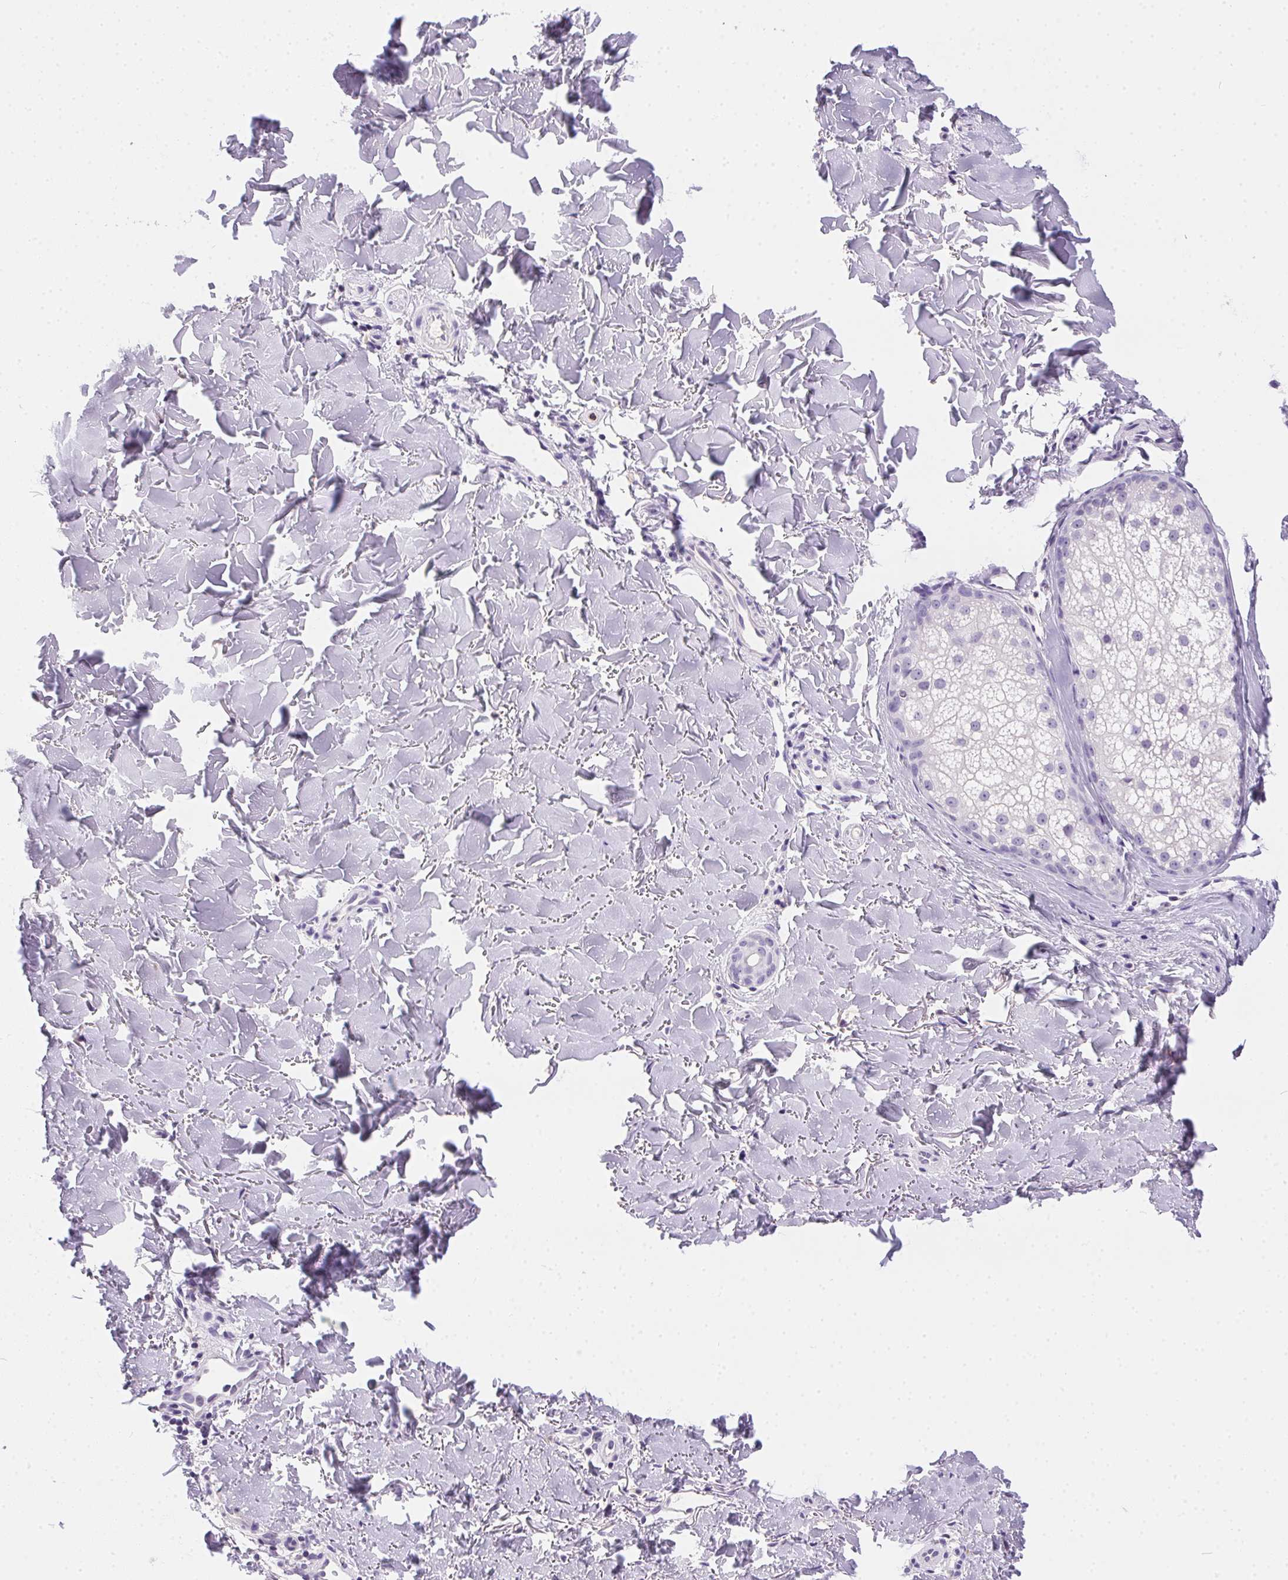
{"staining": {"intensity": "negative", "quantity": "none", "location": "none"}, "tissue": "skin cancer", "cell_type": "Tumor cells", "image_type": "cancer", "snomed": [{"axis": "morphology", "description": "Basal cell carcinoma"}, {"axis": "topography", "description": "Skin"}], "caption": "This micrograph is of basal cell carcinoma (skin) stained with immunohistochemistry to label a protein in brown with the nuclei are counter-stained blue. There is no staining in tumor cells. (DAB (3,3'-diaminobenzidine) immunohistochemistry (IHC) with hematoxylin counter stain).", "gene": "SSTR4", "patient": {"sex": "female", "age": 69}}